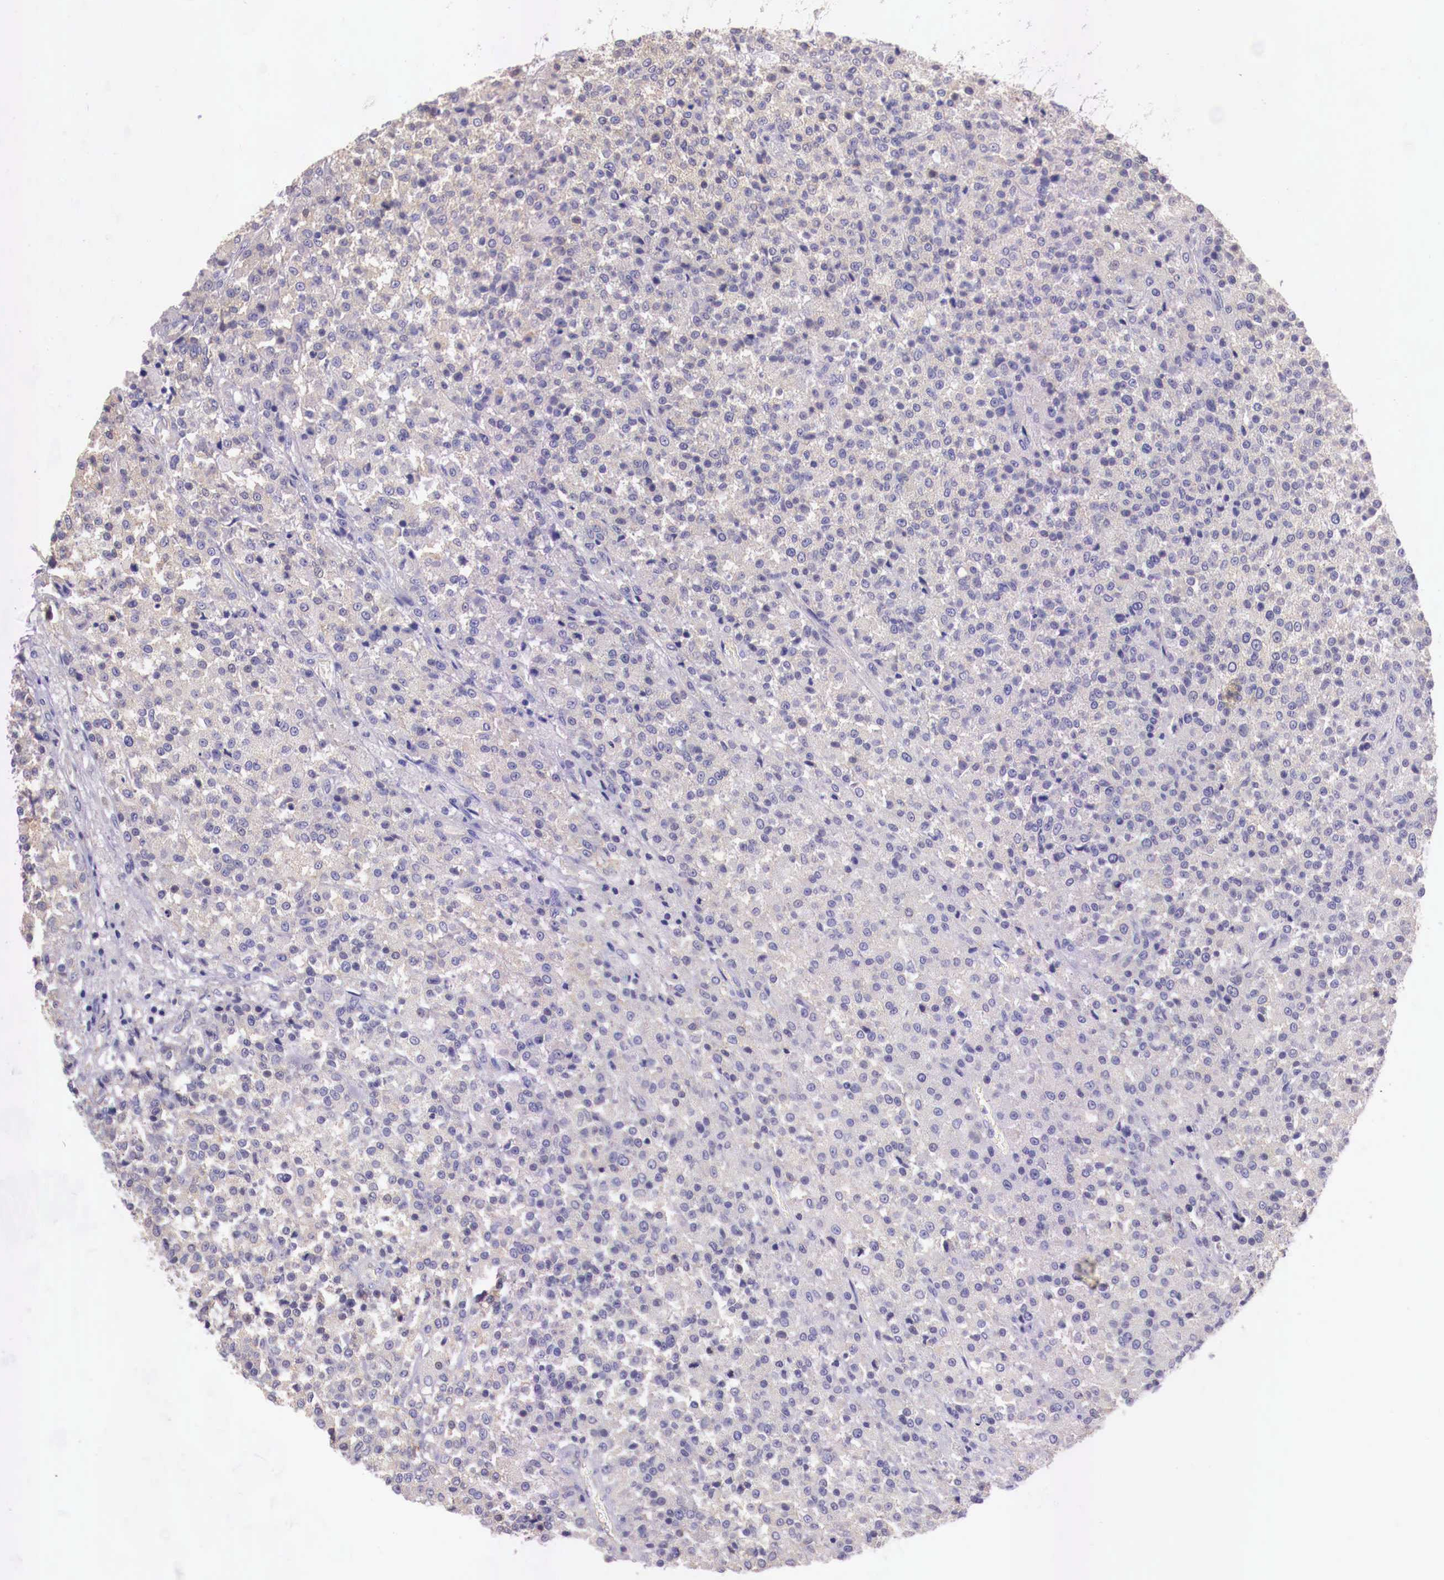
{"staining": {"intensity": "negative", "quantity": "none", "location": "none"}, "tissue": "testis cancer", "cell_type": "Tumor cells", "image_type": "cancer", "snomed": [{"axis": "morphology", "description": "Seminoma, NOS"}, {"axis": "topography", "description": "Testis"}], "caption": "A photomicrograph of testis cancer stained for a protein reveals no brown staining in tumor cells.", "gene": "GRIPAP1", "patient": {"sex": "male", "age": 59}}